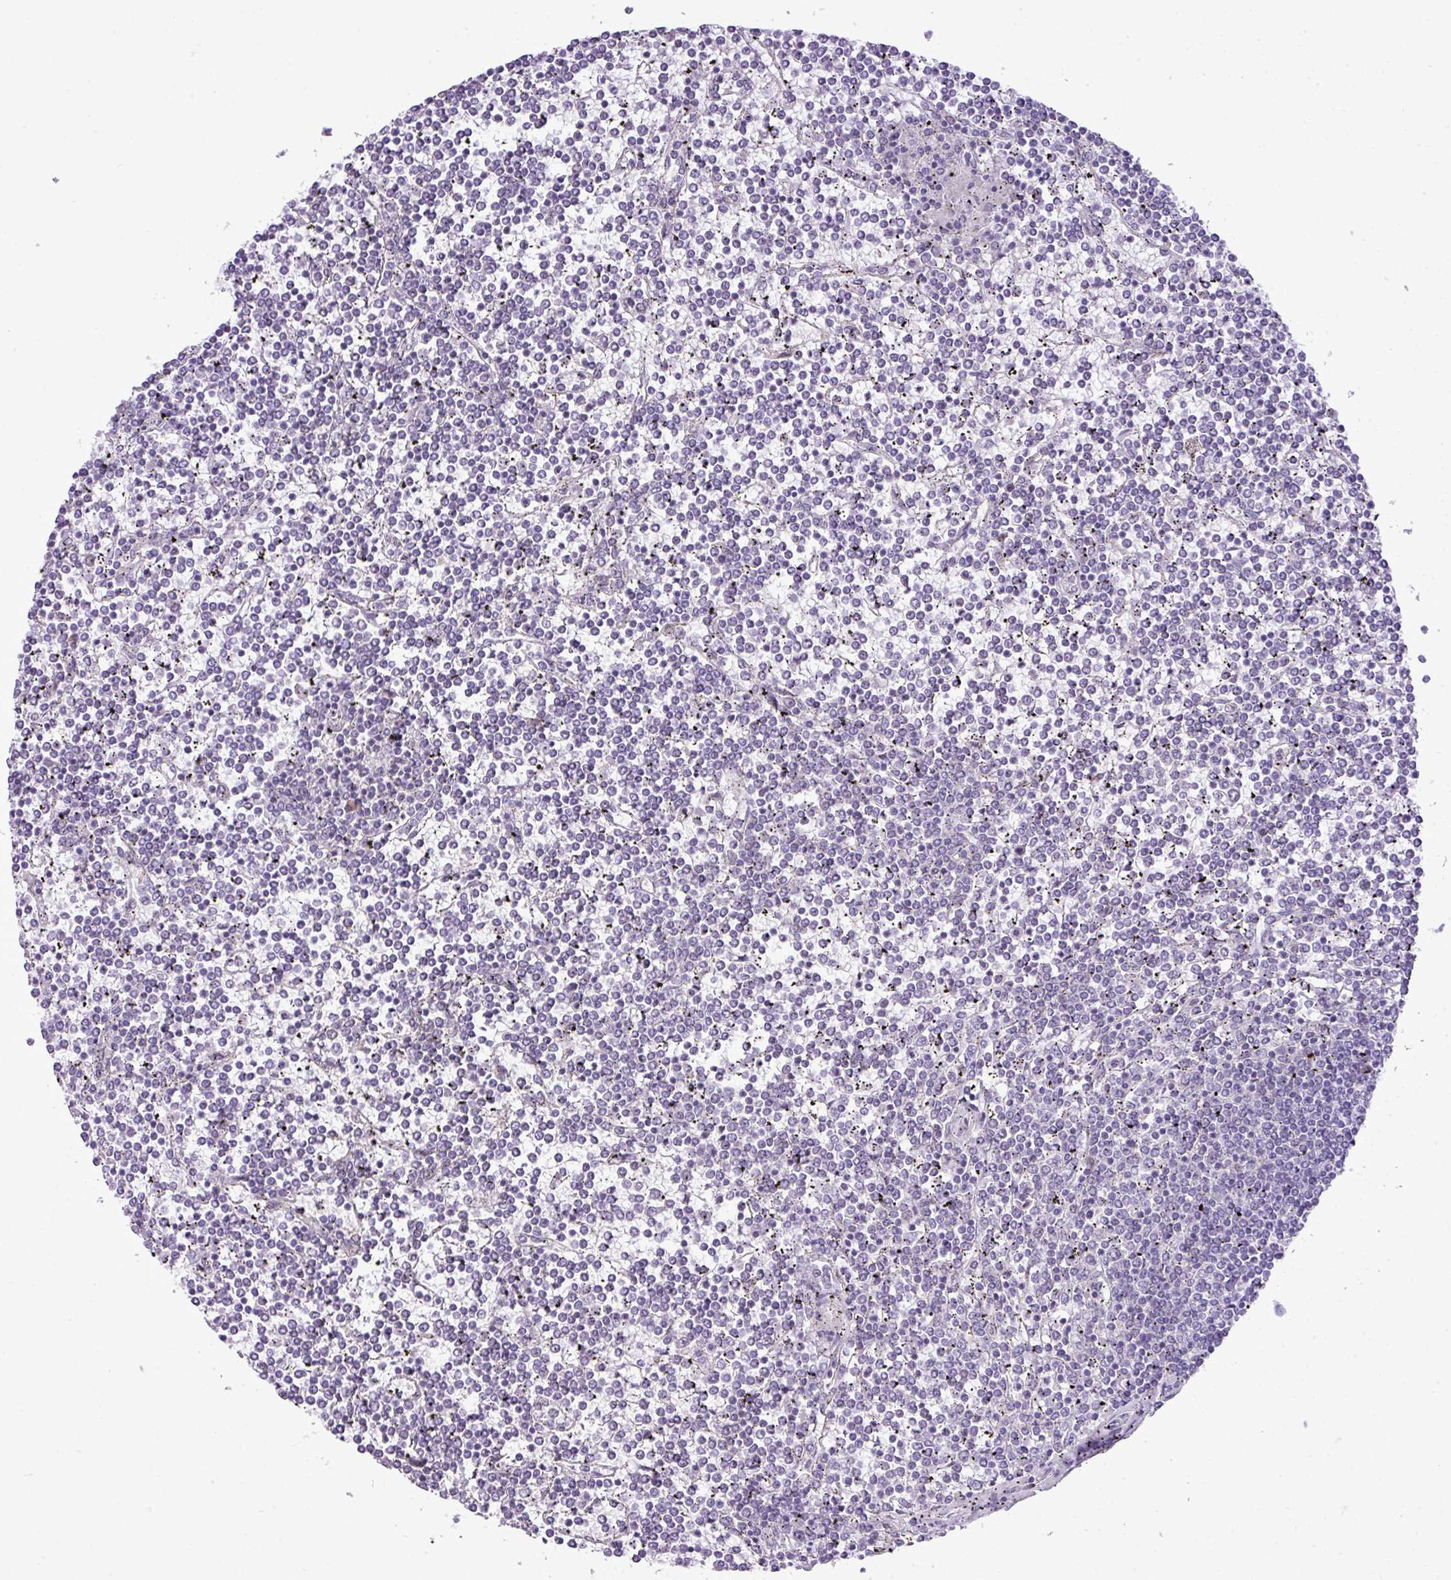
{"staining": {"intensity": "negative", "quantity": "none", "location": "none"}, "tissue": "lymphoma", "cell_type": "Tumor cells", "image_type": "cancer", "snomed": [{"axis": "morphology", "description": "Malignant lymphoma, non-Hodgkin's type, Low grade"}, {"axis": "topography", "description": "Spleen"}], "caption": "A micrograph of human lymphoma is negative for staining in tumor cells.", "gene": "ELOA2", "patient": {"sex": "female", "age": 19}}